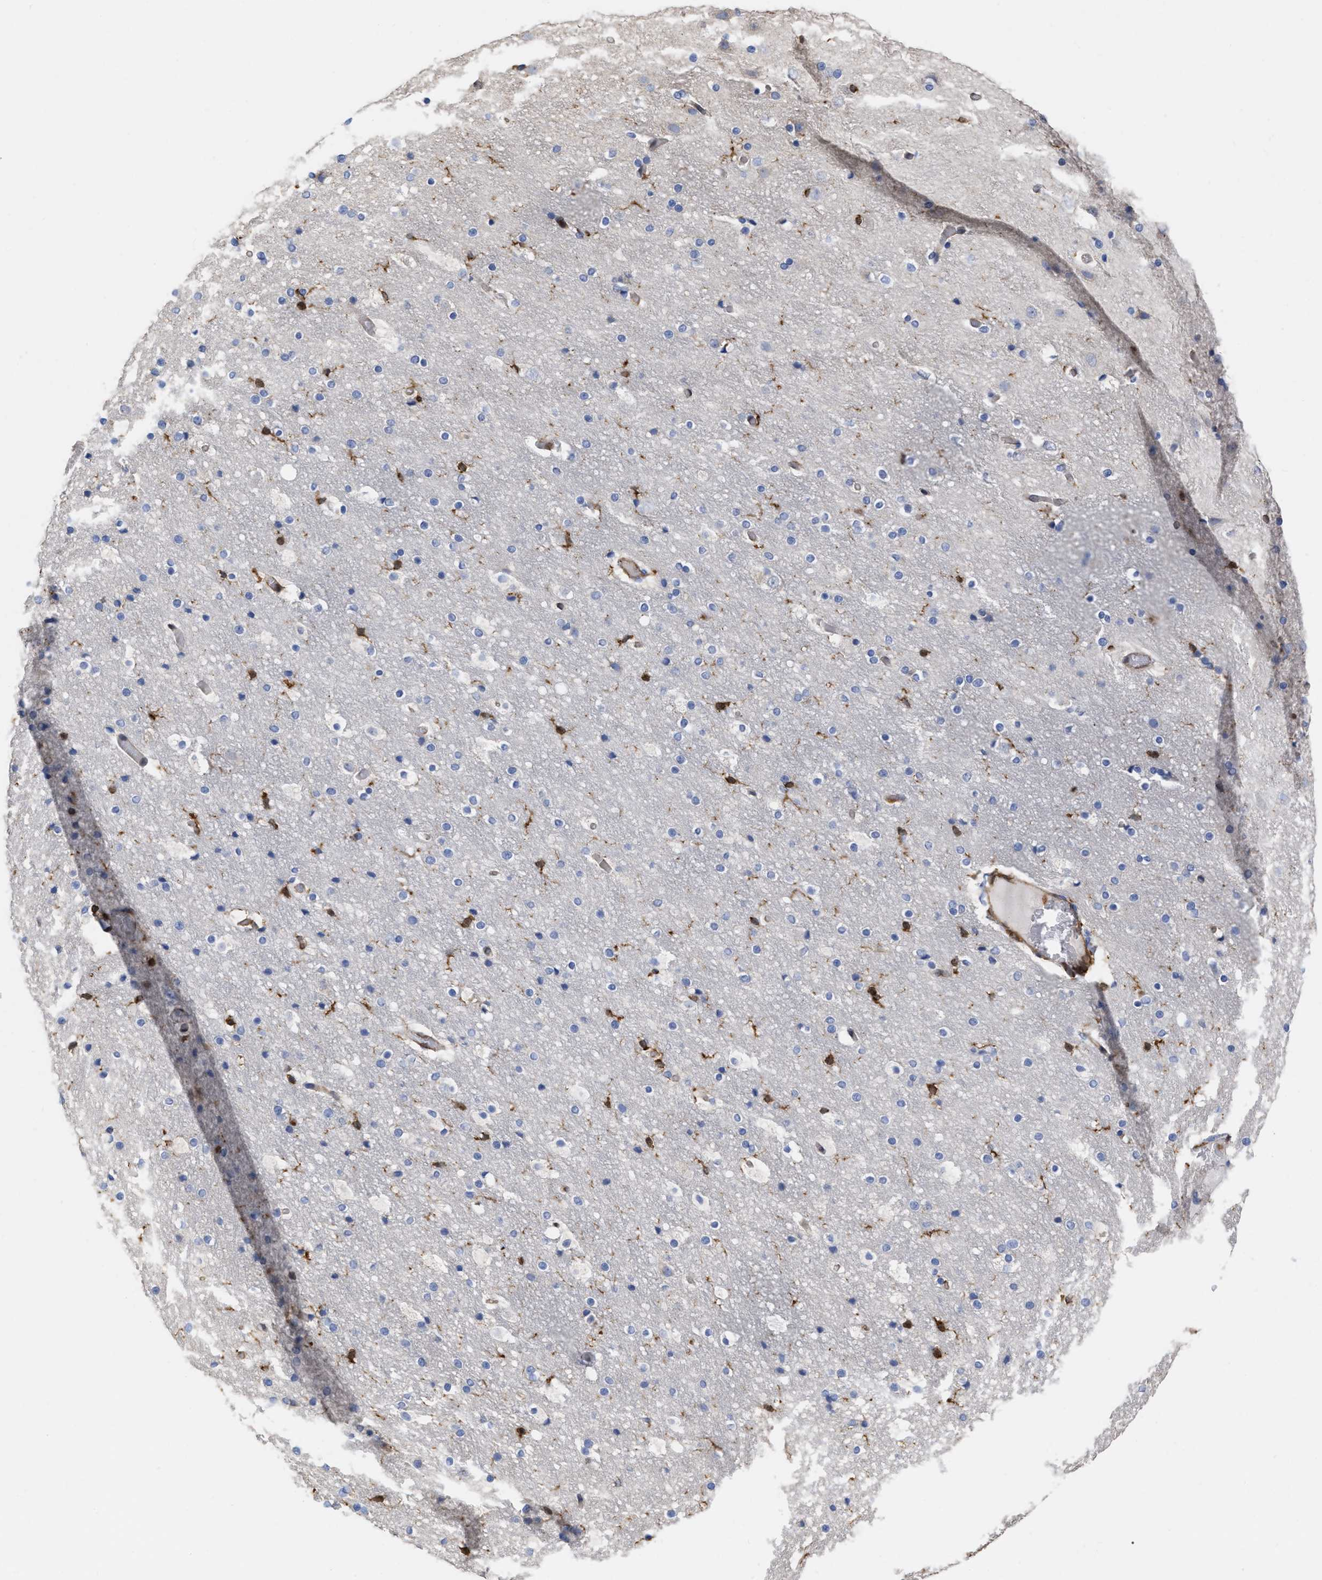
{"staining": {"intensity": "weak", "quantity": ">75%", "location": "cytoplasmic/membranous"}, "tissue": "cerebral cortex", "cell_type": "Endothelial cells", "image_type": "normal", "snomed": [{"axis": "morphology", "description": "Normal tissue, NOS"}, {"axis": "topography", "description": "Cerebral cortex"}], "caption": "Benign cerebral cortex demonstrates weak cytoplasmic/membranous positivity in about >75% of endothelial cells, visualized by immunohistochemistry. Using DAB (3,3'-diaminobenzidine) (brown) and hematoxylin (blue) stains, captured at high magnification using brightfield microscopy.", "gene": "GIMAP4", "patient": {"sex": "male", "age": 57}}